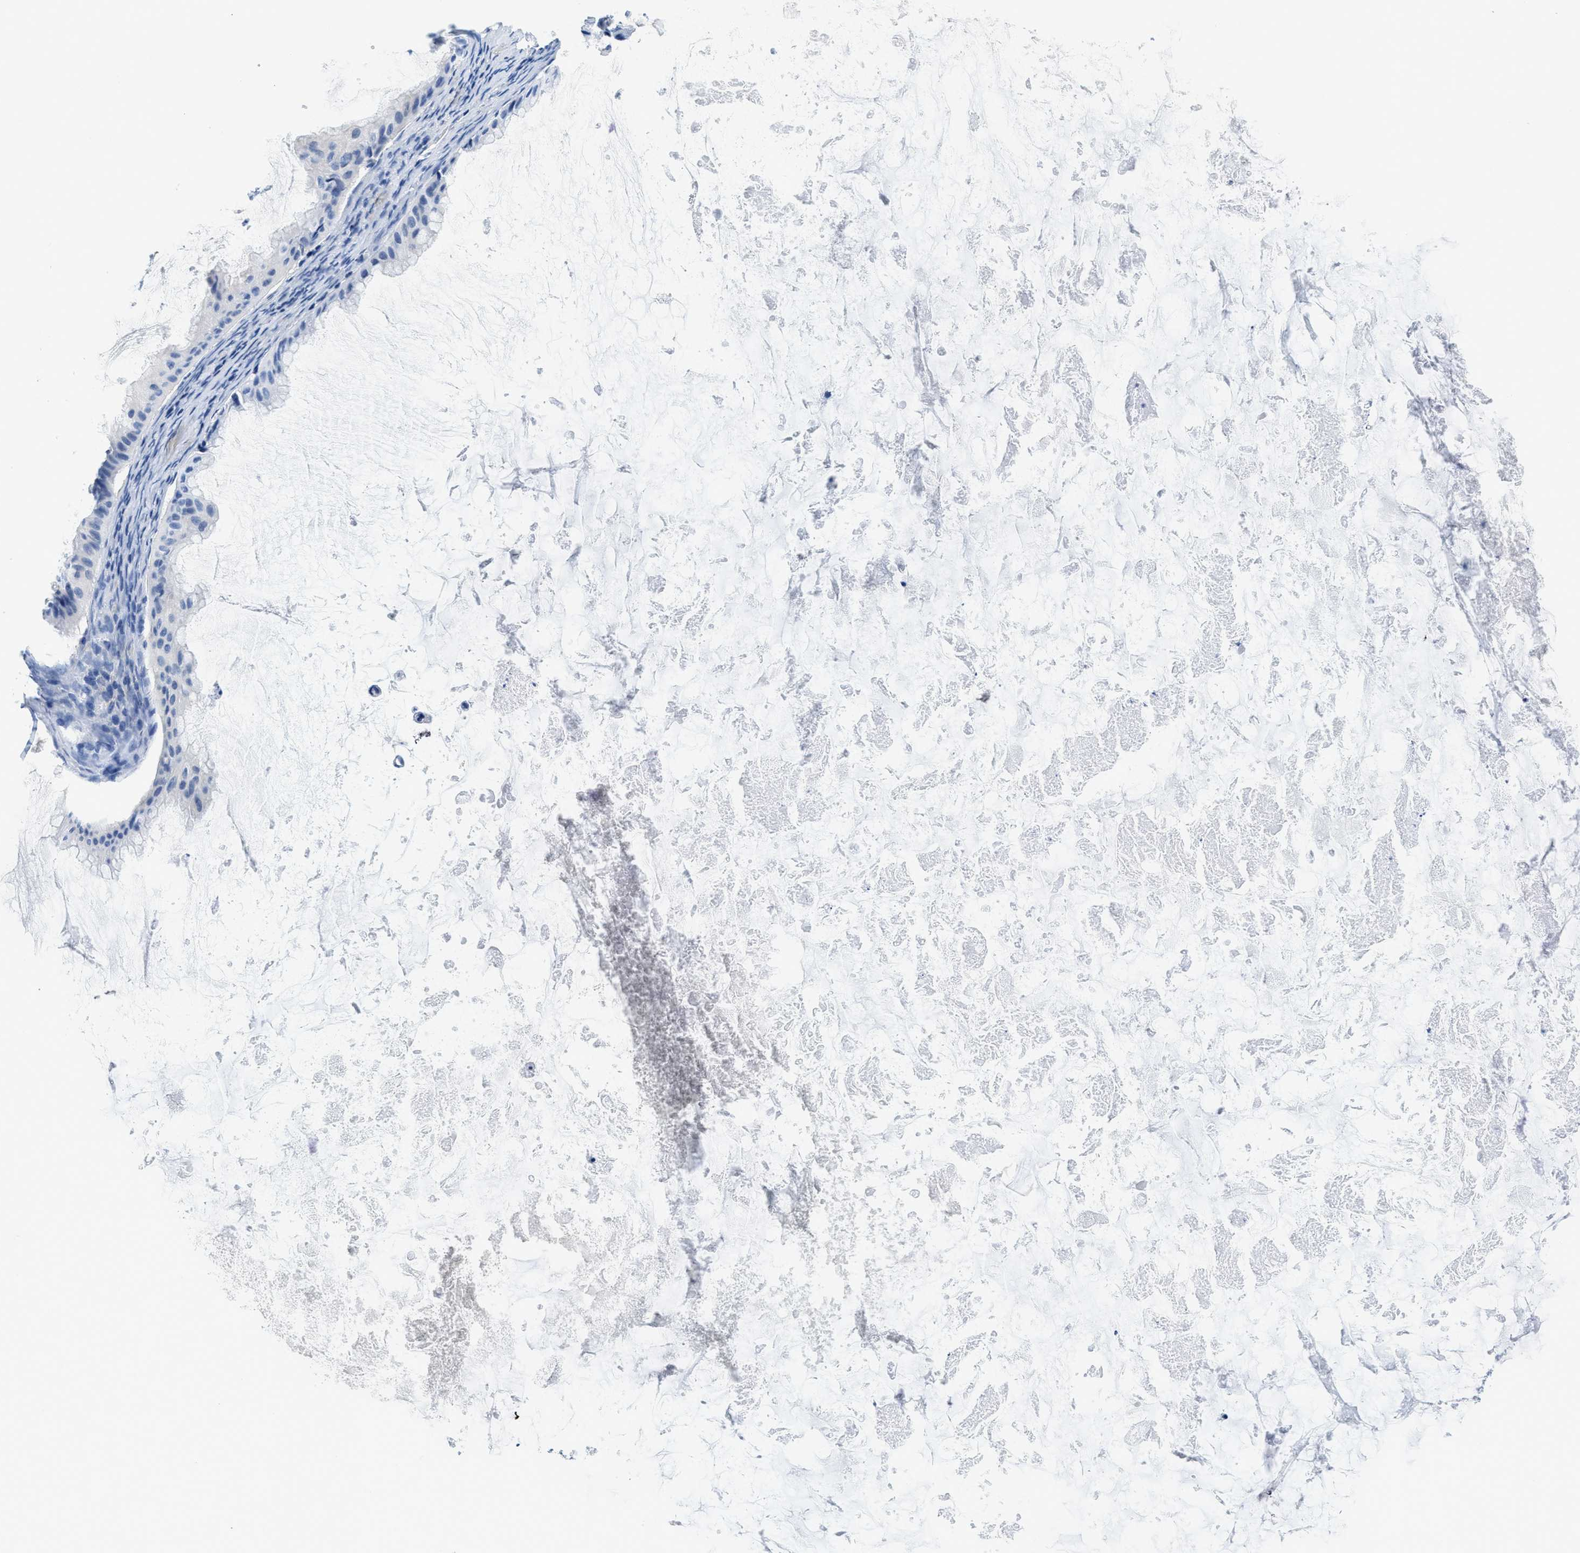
{"staining": {"intensity": "negative", "quantity": "none", "location": "none"}, "tissue": "ovarian cancer", "cell_type": "Tumor cells", "image_type": "cancer", "snomed": [{"axis": "morphology", "description": "Cystadenocarcinoma, mucinous, NOS"}, {"axis": "topography", "description": "Ovary"}], "caption": "This is a image of immunohistochemistry staining of ovarian cancer (mucinous cystadenocarcinoma), which shows no staining in tumor cells.", "gene": "GSTM3", "patient": {"sex": "female", "age": 61}}